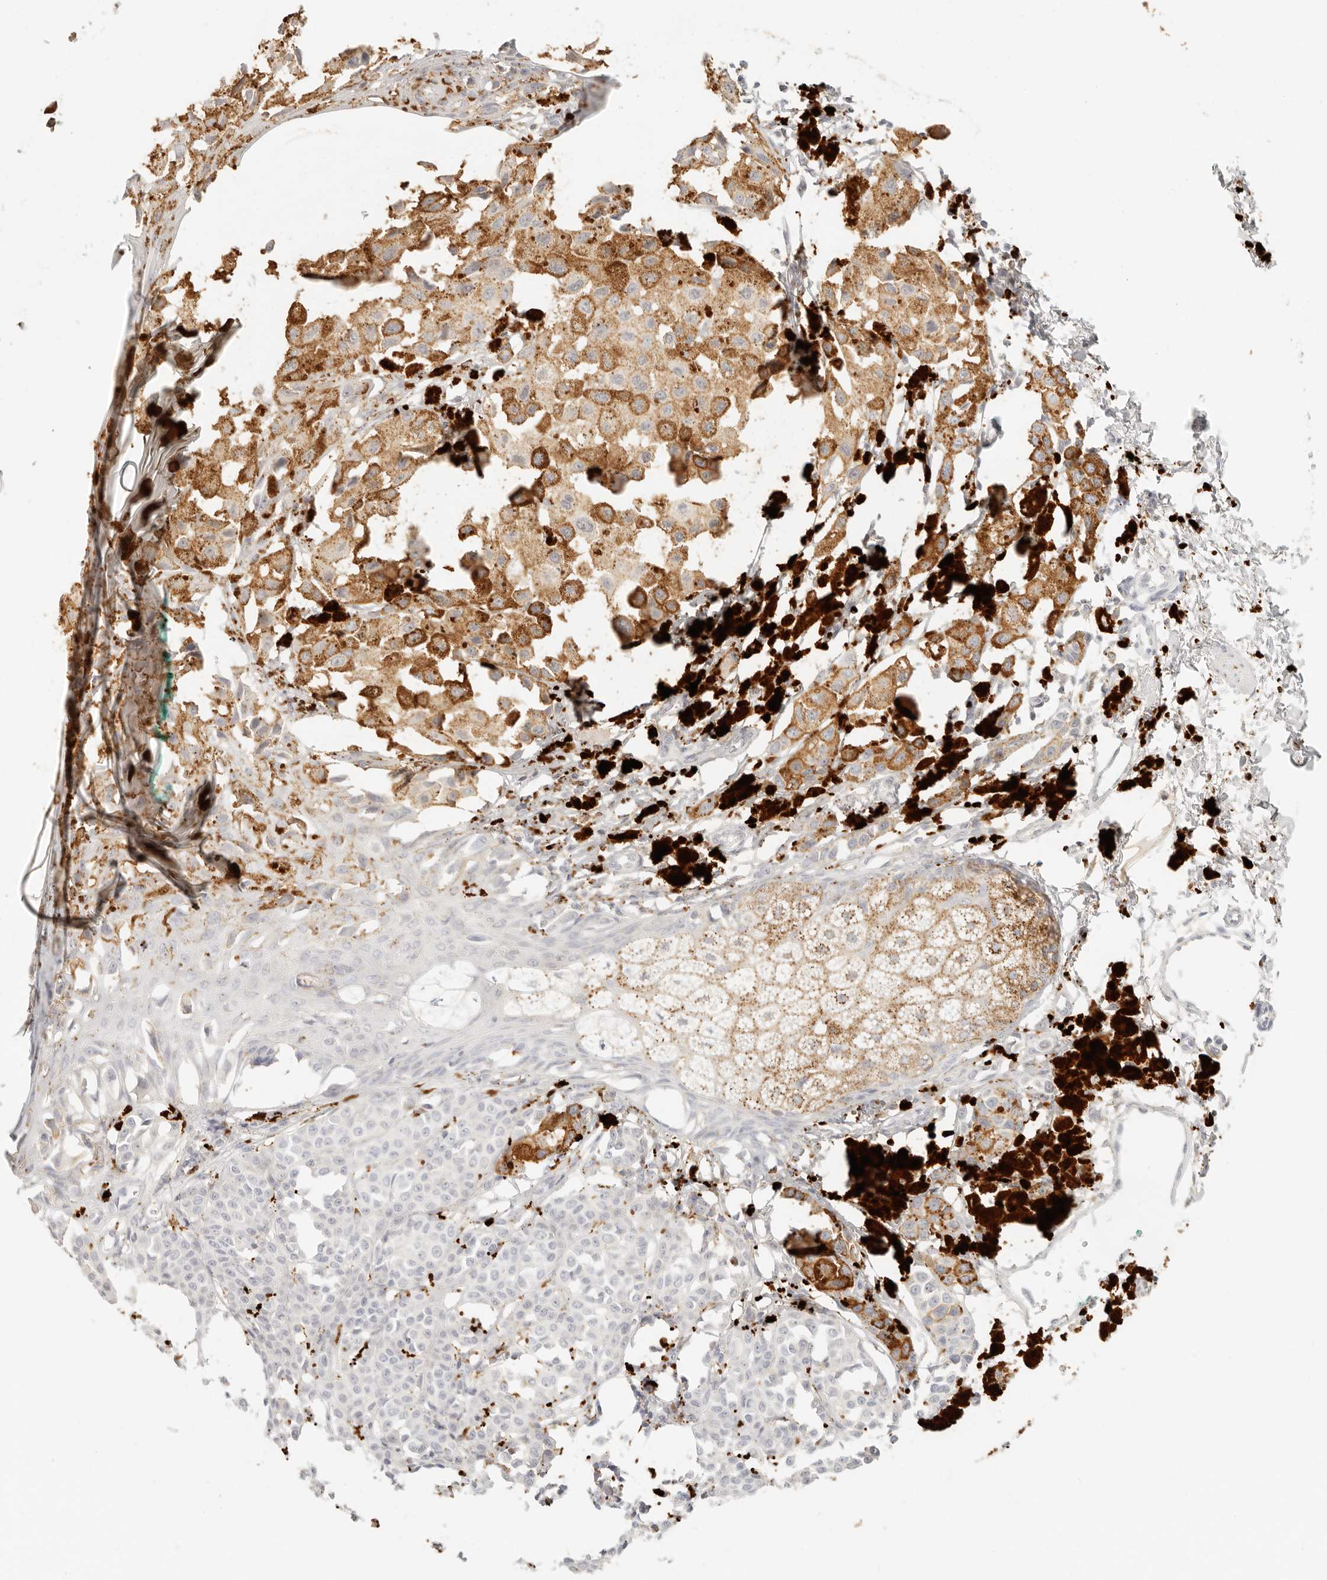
{"staining": {"intensity": "negative", "quantity": "none", "location": "none"}, "tissue": "melanoma", "cell_type": "Tumor cells", "image_type": "cancer", "snomed": [{"axis": "morphology", "description": "Malignant melanoma, NOS"}, {"axis": "topography", "description": "Skin of leg"}], "caption": "There is no significant positivity in tumor cells of malignant melanoma.", "gene": "RNASET2", "patient": {"sex": "female", "age": 72}}